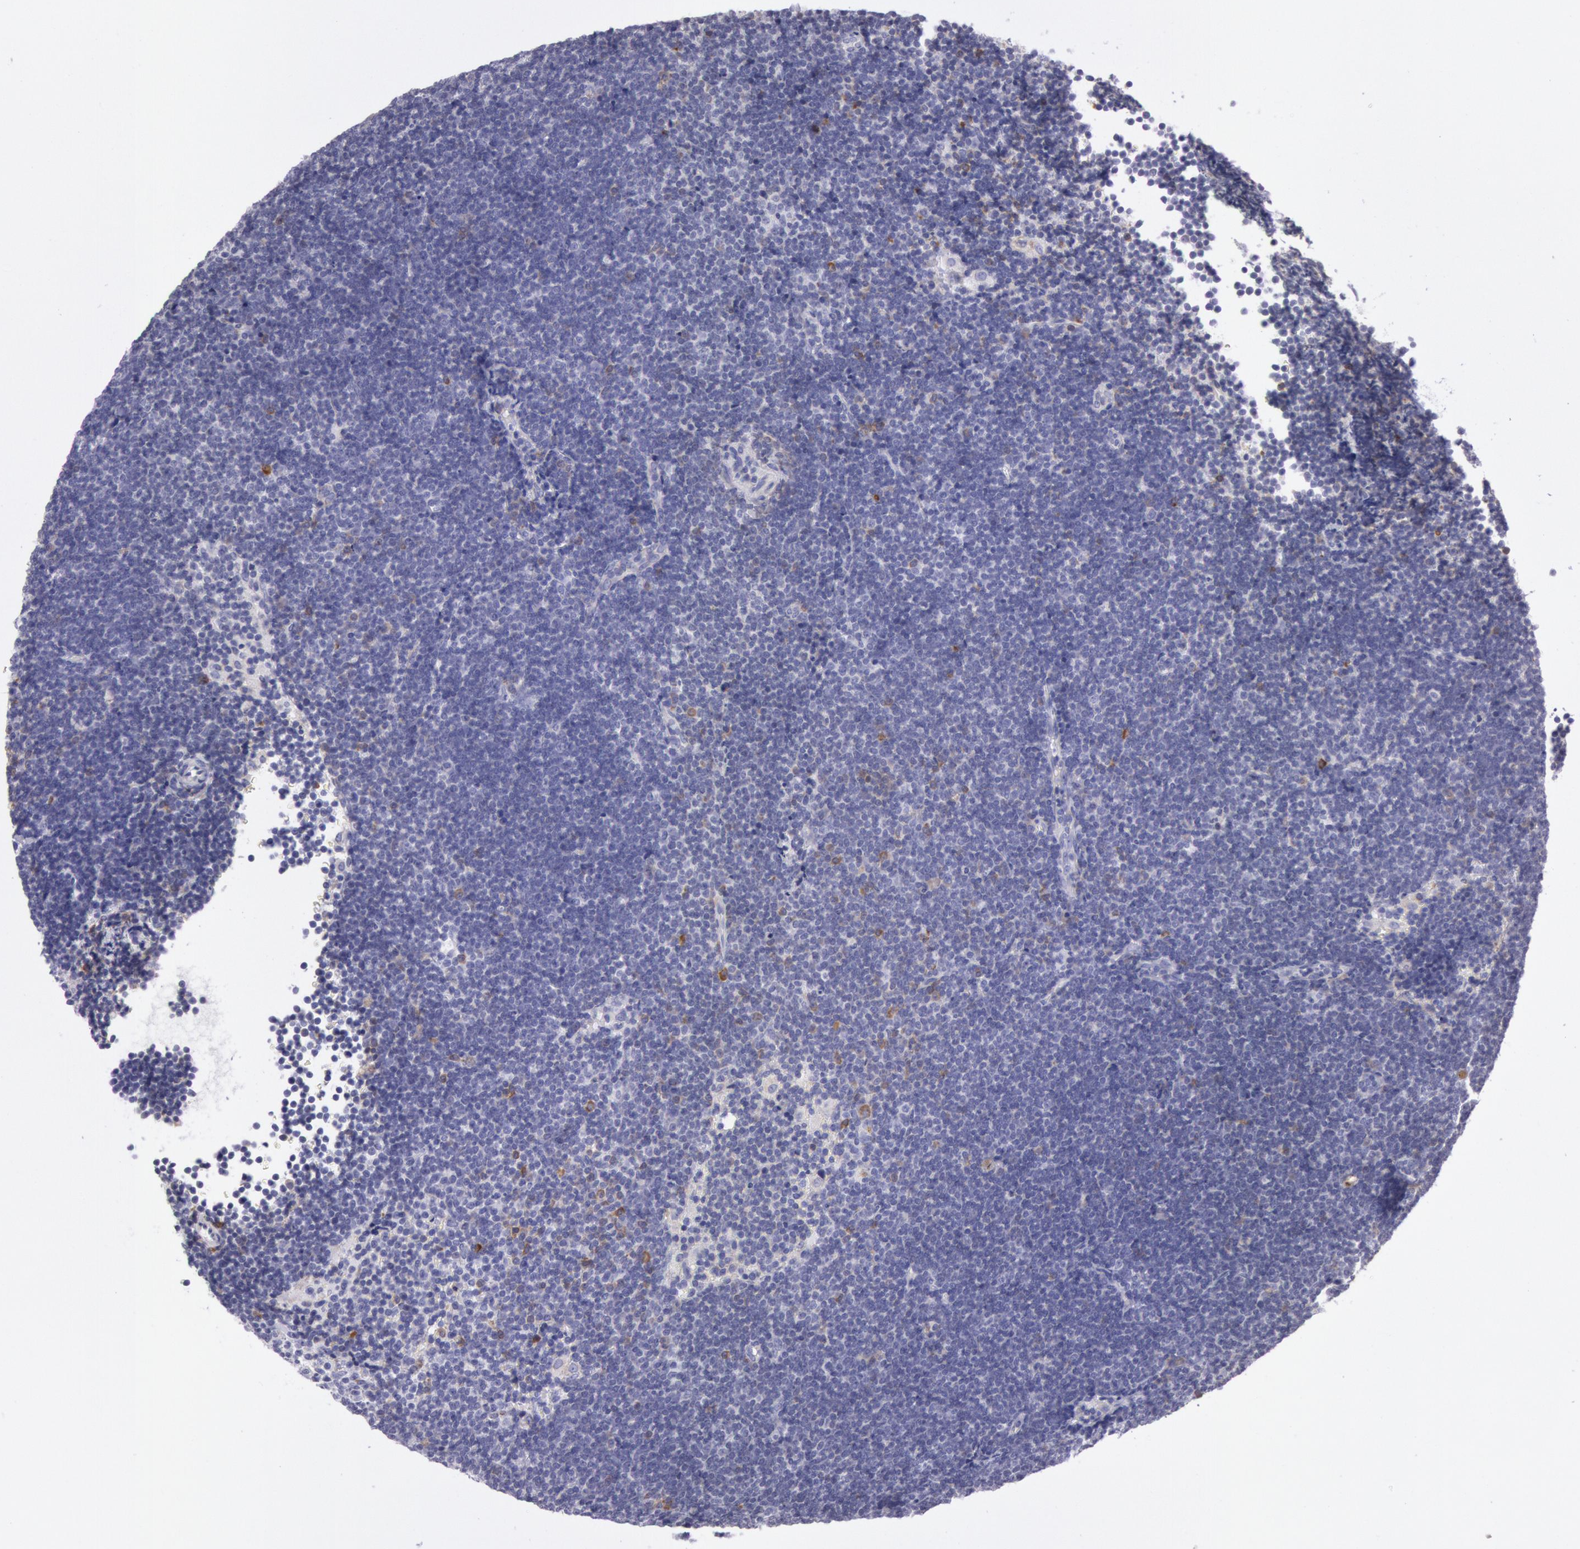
{"staining": {"intensity": "moderate", "quantity": "<25%", "location": "cytoplasmic/membranous"}, "tissue": "lymphoma", "cell_type": "Tumor cells", "image_type": "cancer", "snomed": [{"axis": "morphology", "description": "Malignant lymphoma, non-Hodgkin's type, Low grade"}, {"axis": "topography", "description": "Lymph node"}], "caption": "DAB immunohistochemical staining of low-grade malignant lymphoma, non-Hodgkin's type exhibits moderate cytoplasmic/membranous protein positivity in about <25% of tumor cells.", "gene": "CIDEB", "patient": {"sex": "female", "age": 51}}